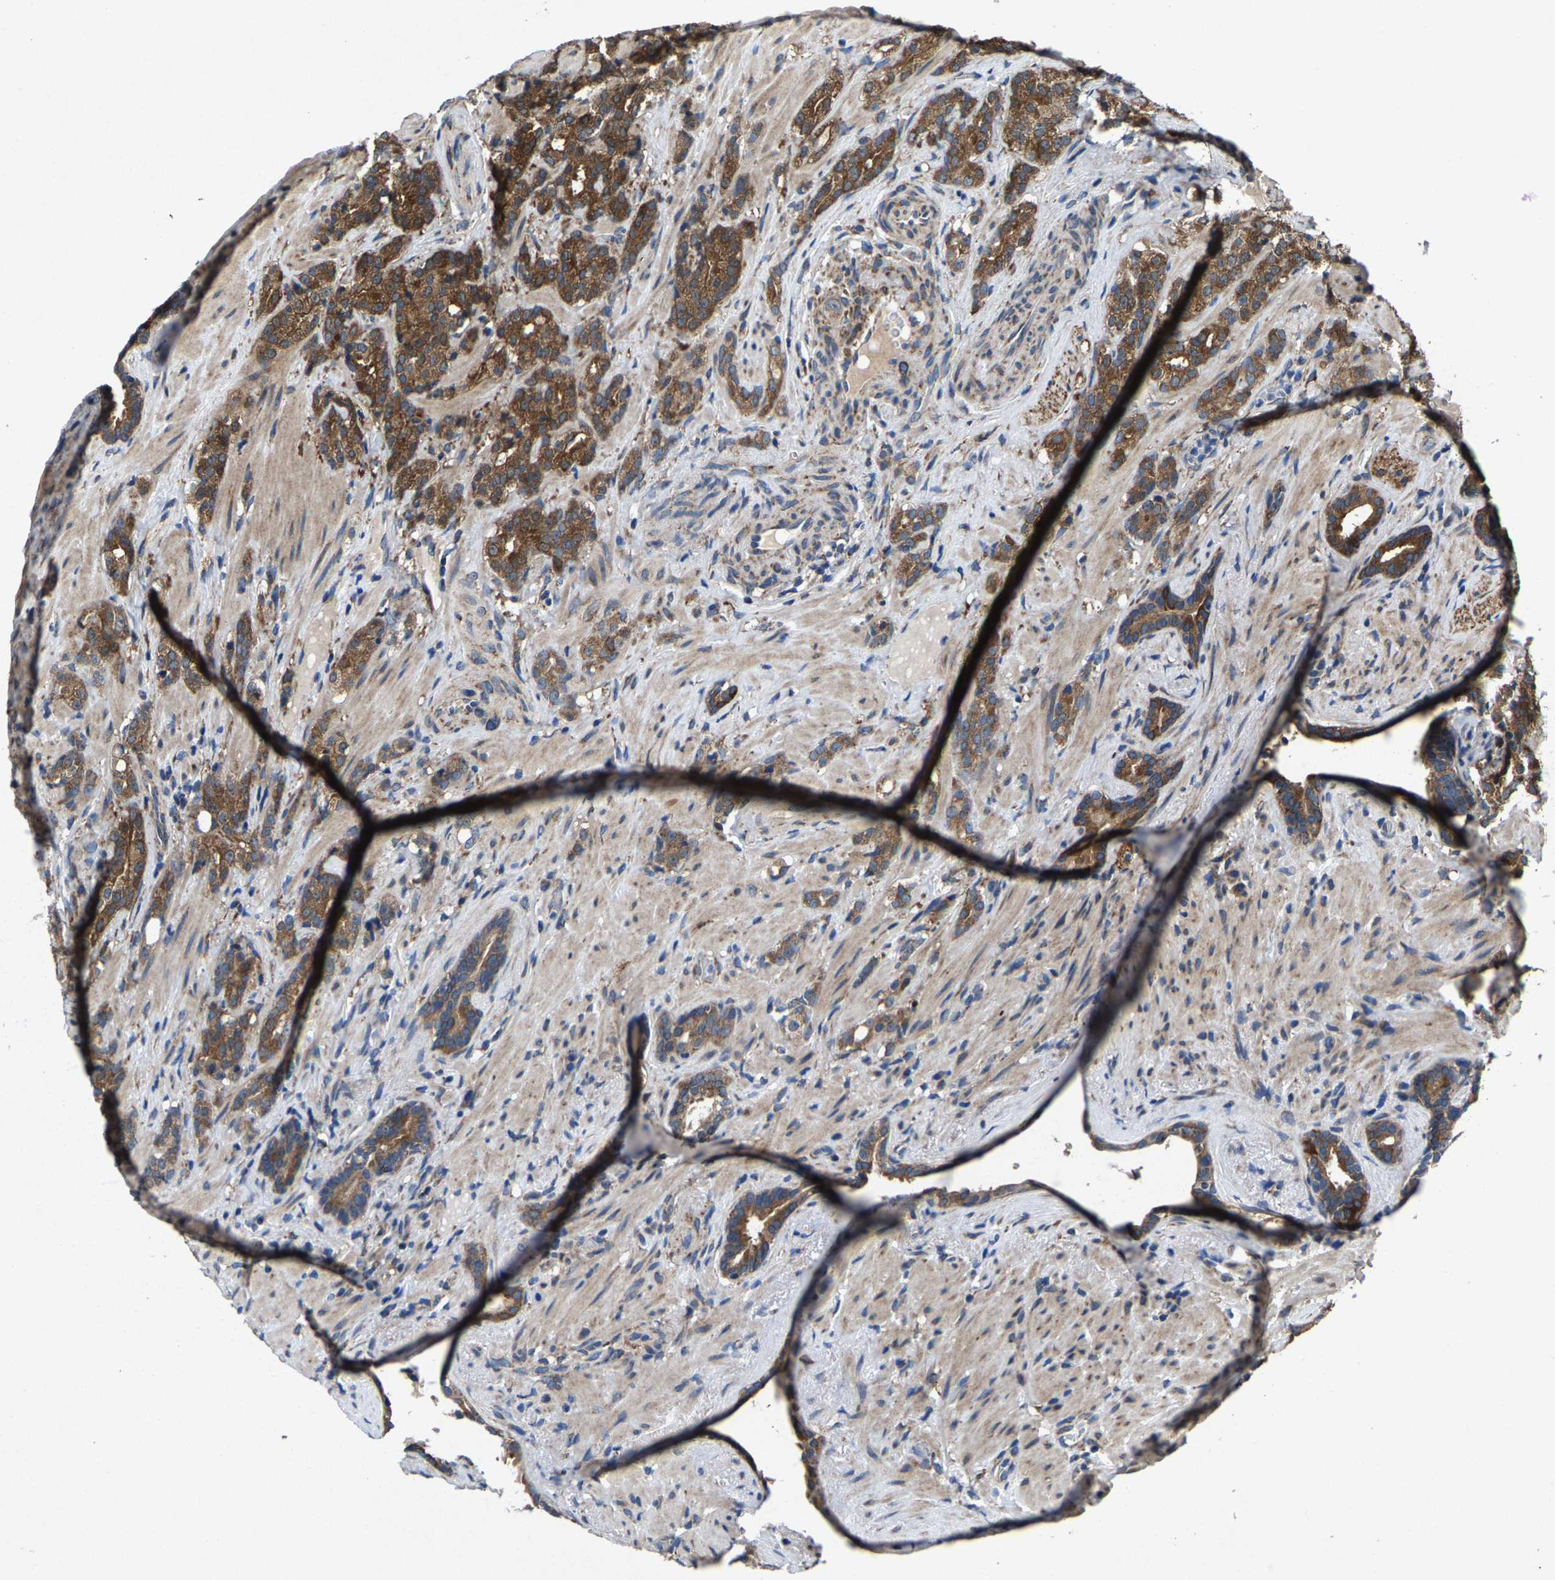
{"staining": {"intensity": "moderate", "quantity": ">75%", "location": "cytoplasmic/membranous"}, "tissue": "prostate cancer", "cell_type": "Tumor cells", "image_type": "cancer", "snomed": [{"axis": "morphology", "description": "Adenocarcinoma, High grade"}, {"axis": "topography", "description": "Prostate"}], "caption": "Prostate high-grade adenocarcinoma stained with IHC reveals moderate cytoplasmic/membranous expression in about >75% of tumor cells. (brown staining indicates protein expression, while blue staining denotes nuclei).", "gene": "PDP1", "patient": {"sex": "male", "age": 71}}